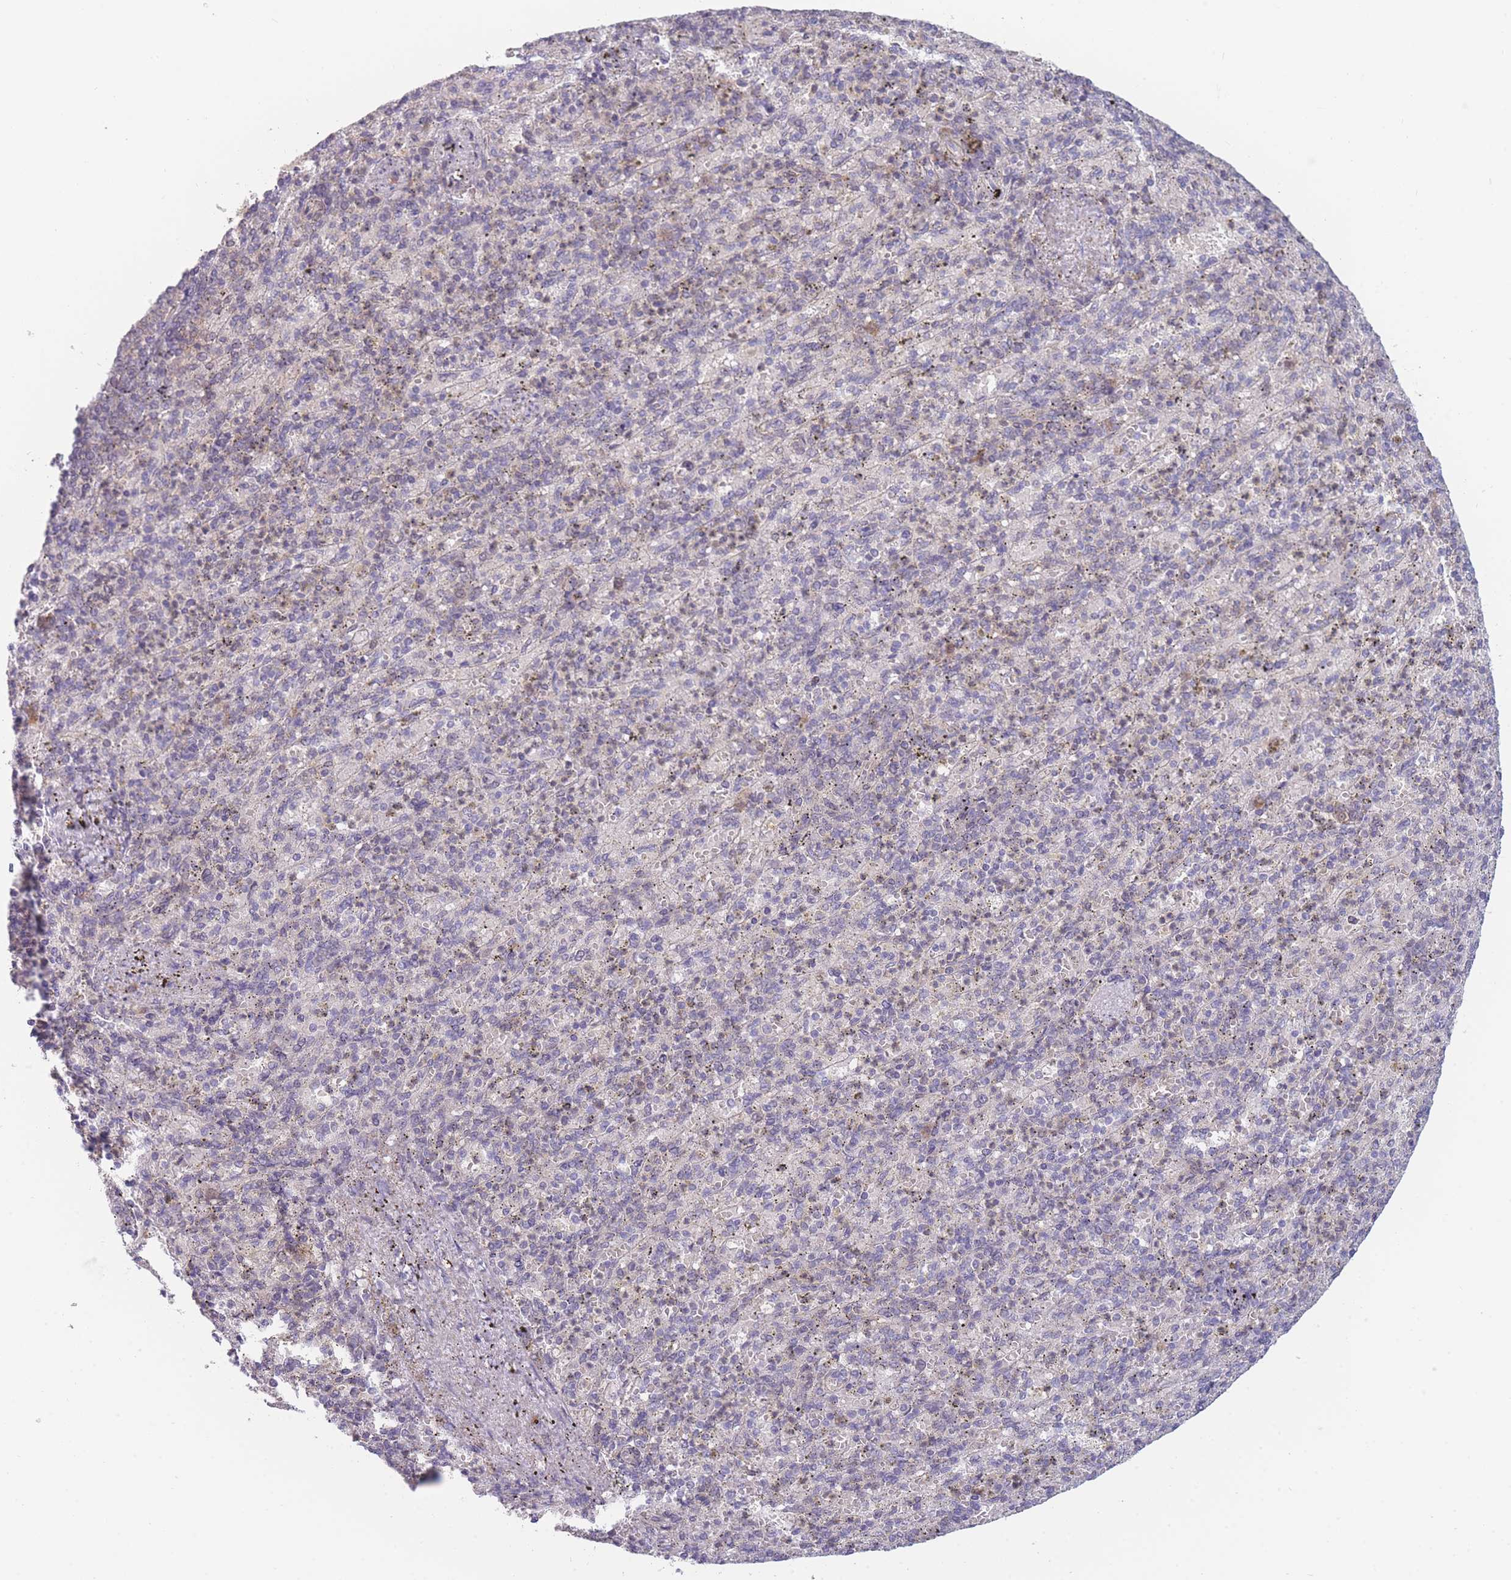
{"staining": {"intensity": "moderate", "quantity": "25%-75%", "location": "cytoplasmic/membranous"}, "tissue": "spleen", "cell_type": "Cells in red pulp", "image_type": "normal", "snomed": [{"axis": "morphology", "description": "Normal tissue, NOS"}, {"axis": "topography", "description": "Spleen"}], "caption": "High-power microscopy captured an immunohistochemistry histopathology image of normal spleen, revealing moderate cytoplasmic/membranous positivity in approximately 25%-75% of cells in red pulp.", "gene": "MRI1", "patient": {"sex": "female", "age": 74}}